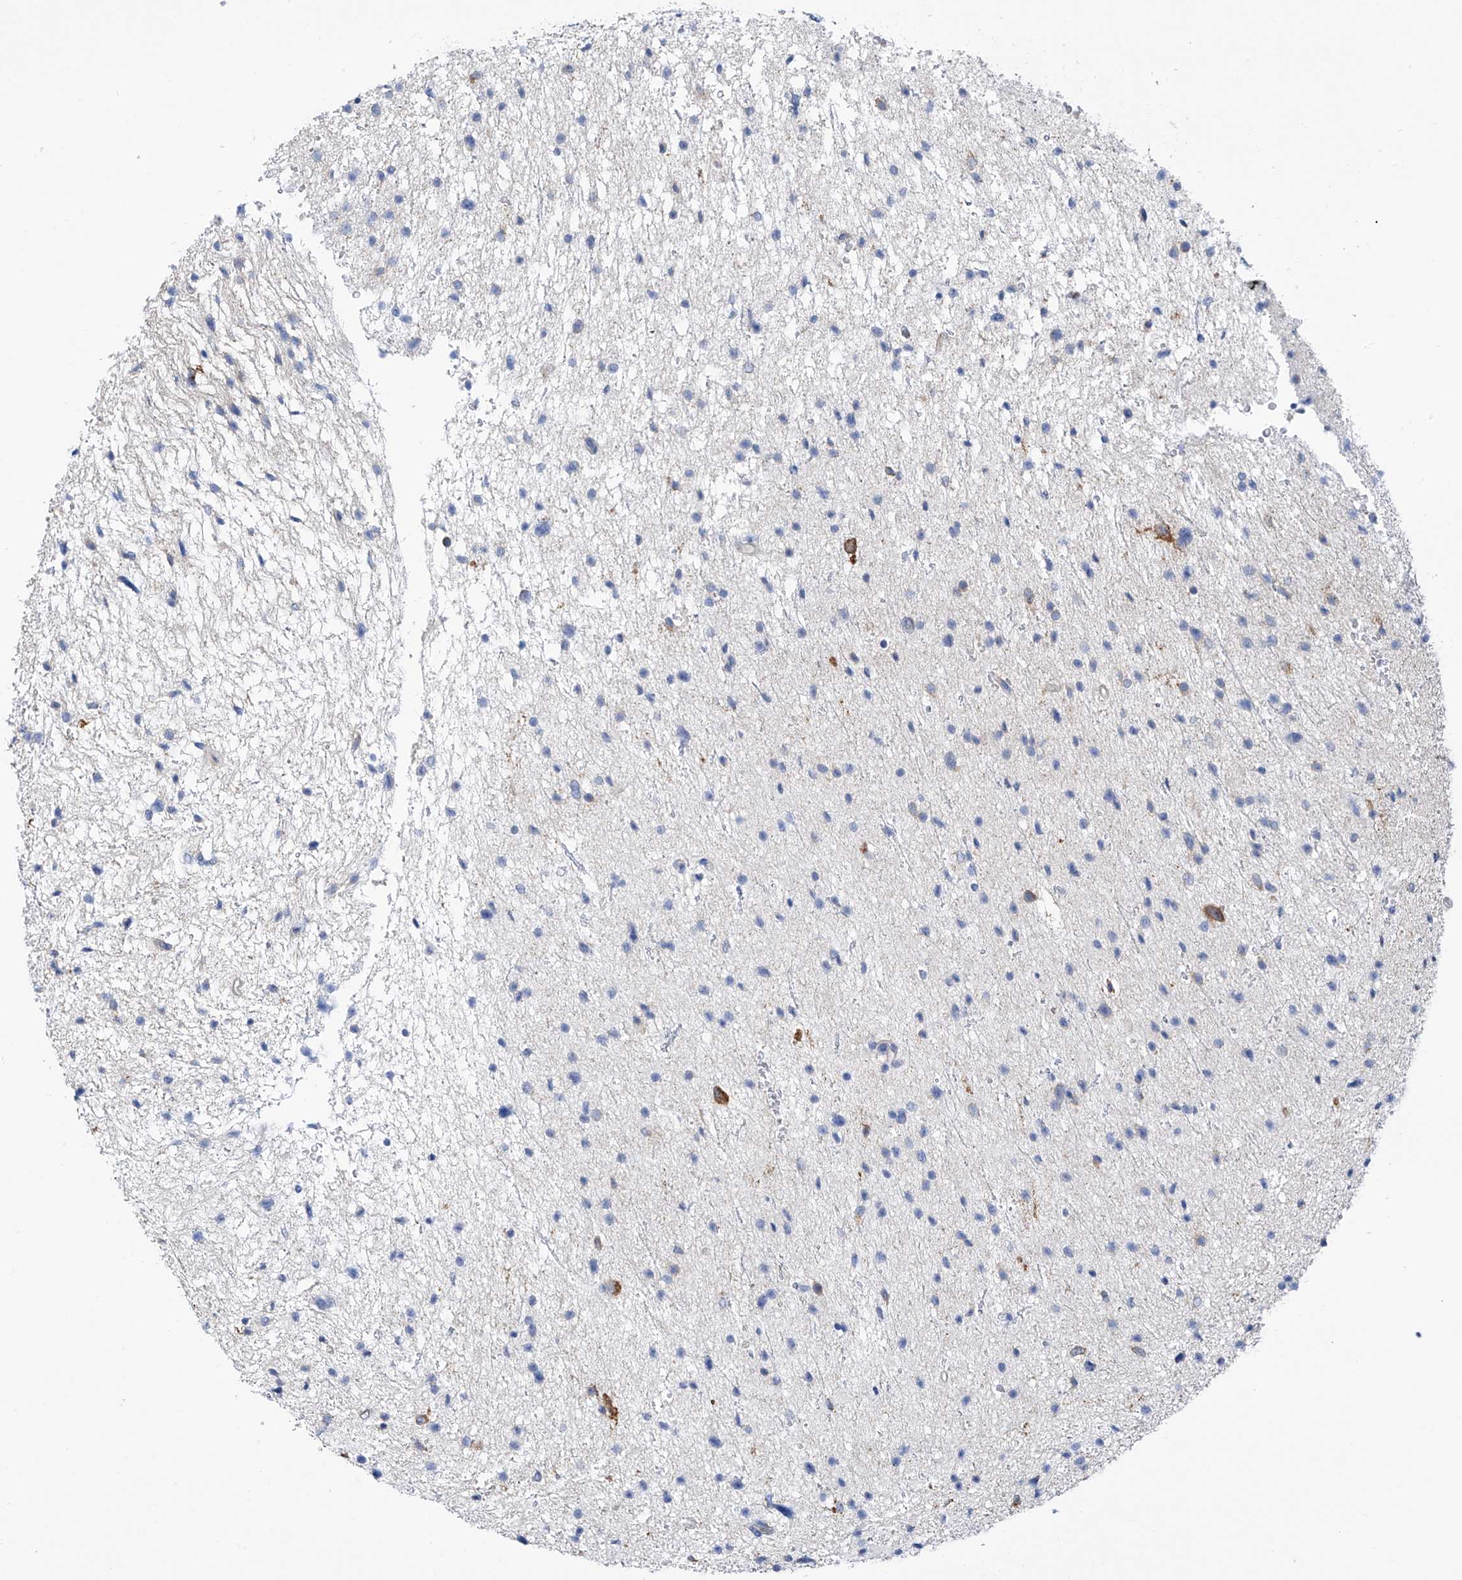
{"staining": {"intensity": "moderate", "quantity": "<25%", "location": "cytoplasmic/membranous"}, "tissue": "glioma", "cell_type": "Tumor cells", "image_type": "cancer", "snomed": [{"axis": "morphology", "description": "Glioma, malignant, Low grade"}, {"axis": "topography", "description": "Brain"}], "caption": "DAB immunohistochemical staining of human low-grade glioma (malignant) reveals moderate cytoplasmic/membranous protein staining in about <25% of tumor cells.", "gene": "RCN2", "patient": {"sex": "female", "age": 37}}